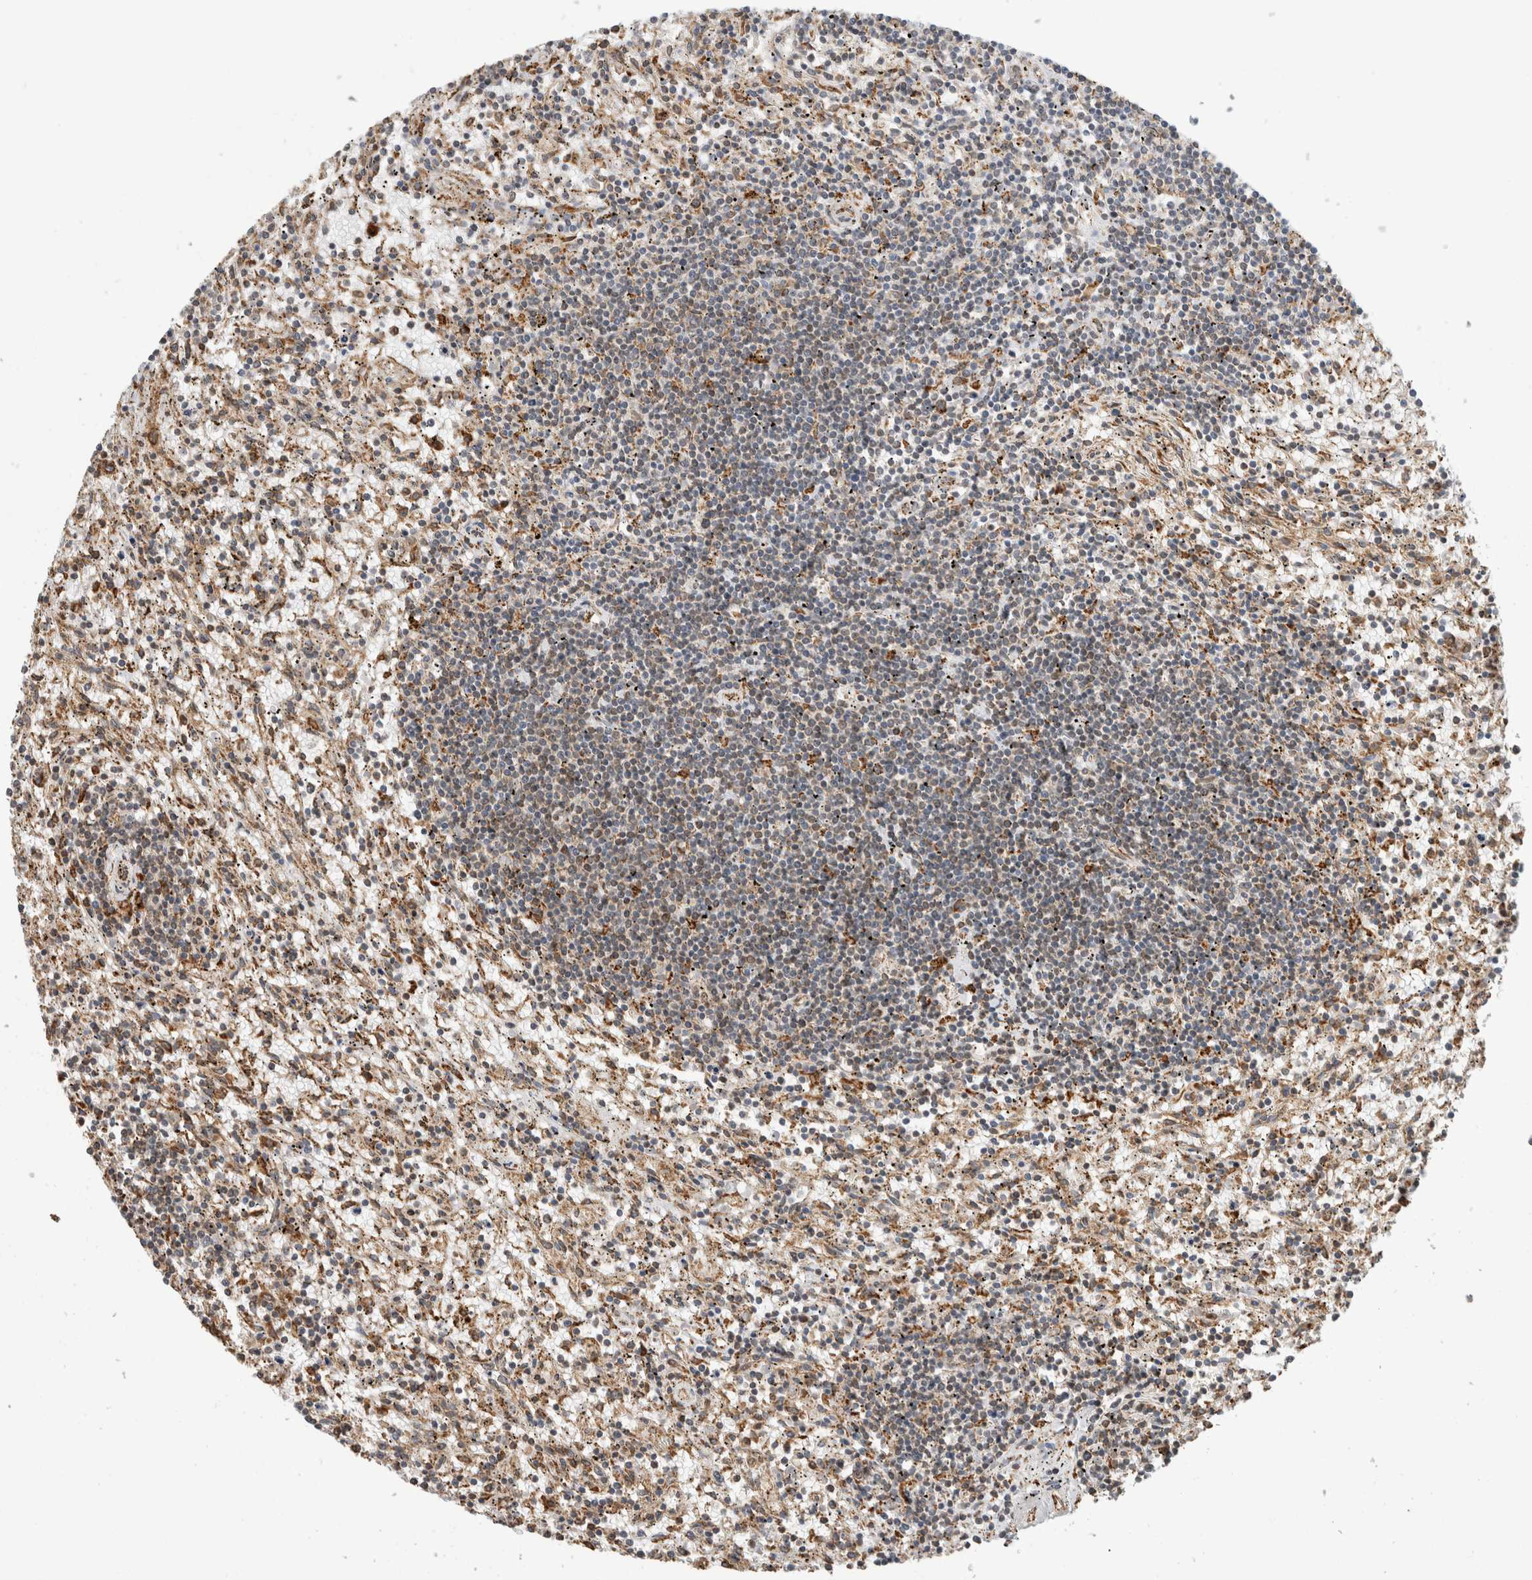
{"staining": {"intensity": "negative", "quantity": "none", "location": "none"}, "tissue": "lymphoma", "cell_type": "Tumor cells", "image_type": "cancer", "snomed": [{"axis": "morphology", "description": "Malignant lymphoma, non-Hodgkin's type, Low grade"}, {"axis": "topography", "description": "Spleen"}], "caption": "IHC micrograph of neoplastic tissue: human lymphoma stained with DAB exhibits no significant protein positivity in tumor cells.", "gene": "MS4A7", "patient": {"sex": "male", "age": 76}}